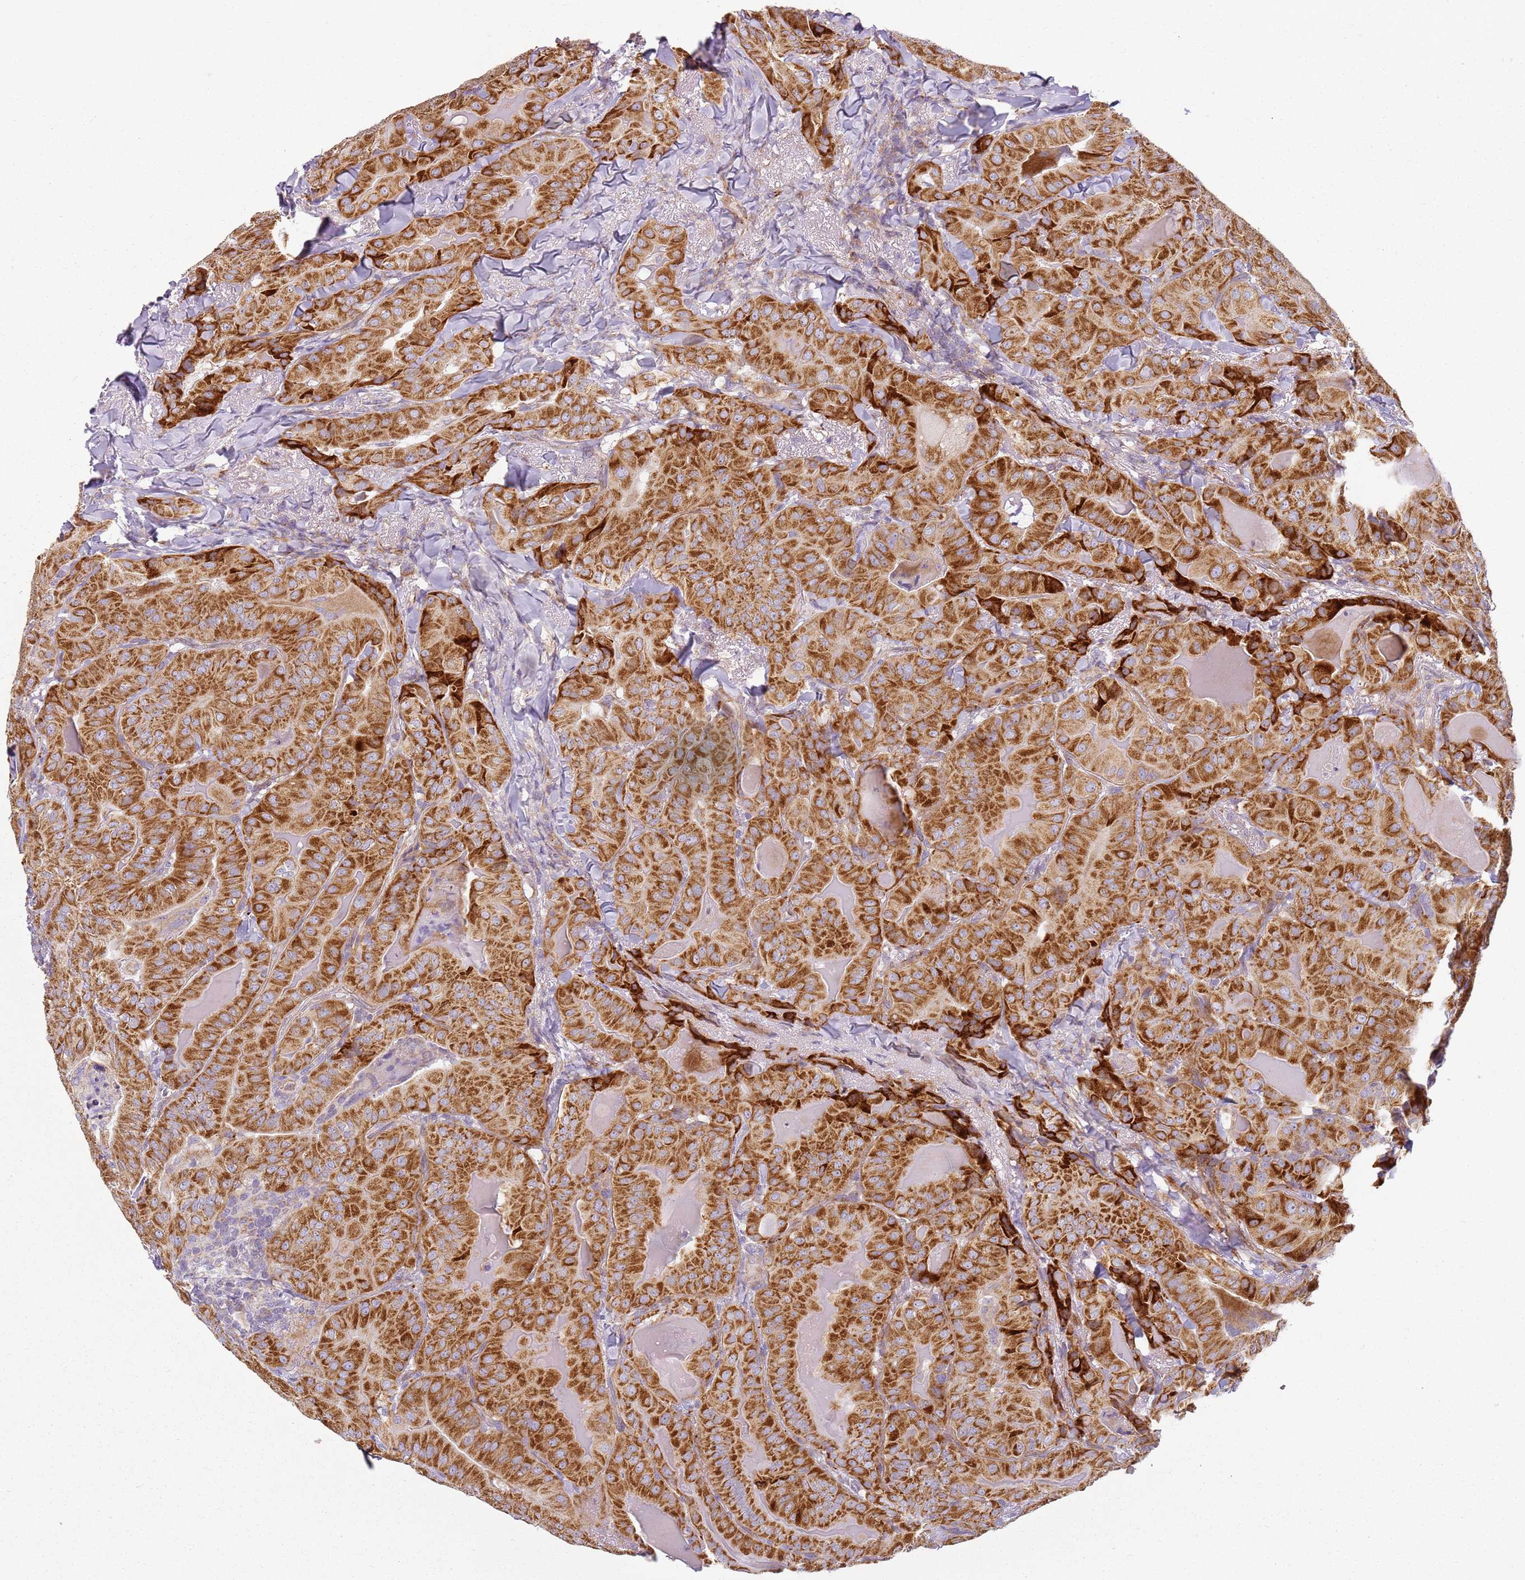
{"staining": {"intensity": "strong", "quantity": ">75%", "location": "cytoplasmic/membranous"}, "tissue": "thyroid cancer", "cell_type": "Tumor cells", "image_type": "cancer", "snomed": [{"axis": "morphology", "description": "Papillary adenocarcinoma, NOS"}, {"axis": "topography", "description": "Thyroid gland"}], "caption": "There is high levels of strong cytoplasmic/membranous positivity in tumor cells of thyroid cancer, as demonstrated by immunohistochemical staining (brown color).", "gene": "TMEM200C", "patient": {"sex": "female", "age": 68}}